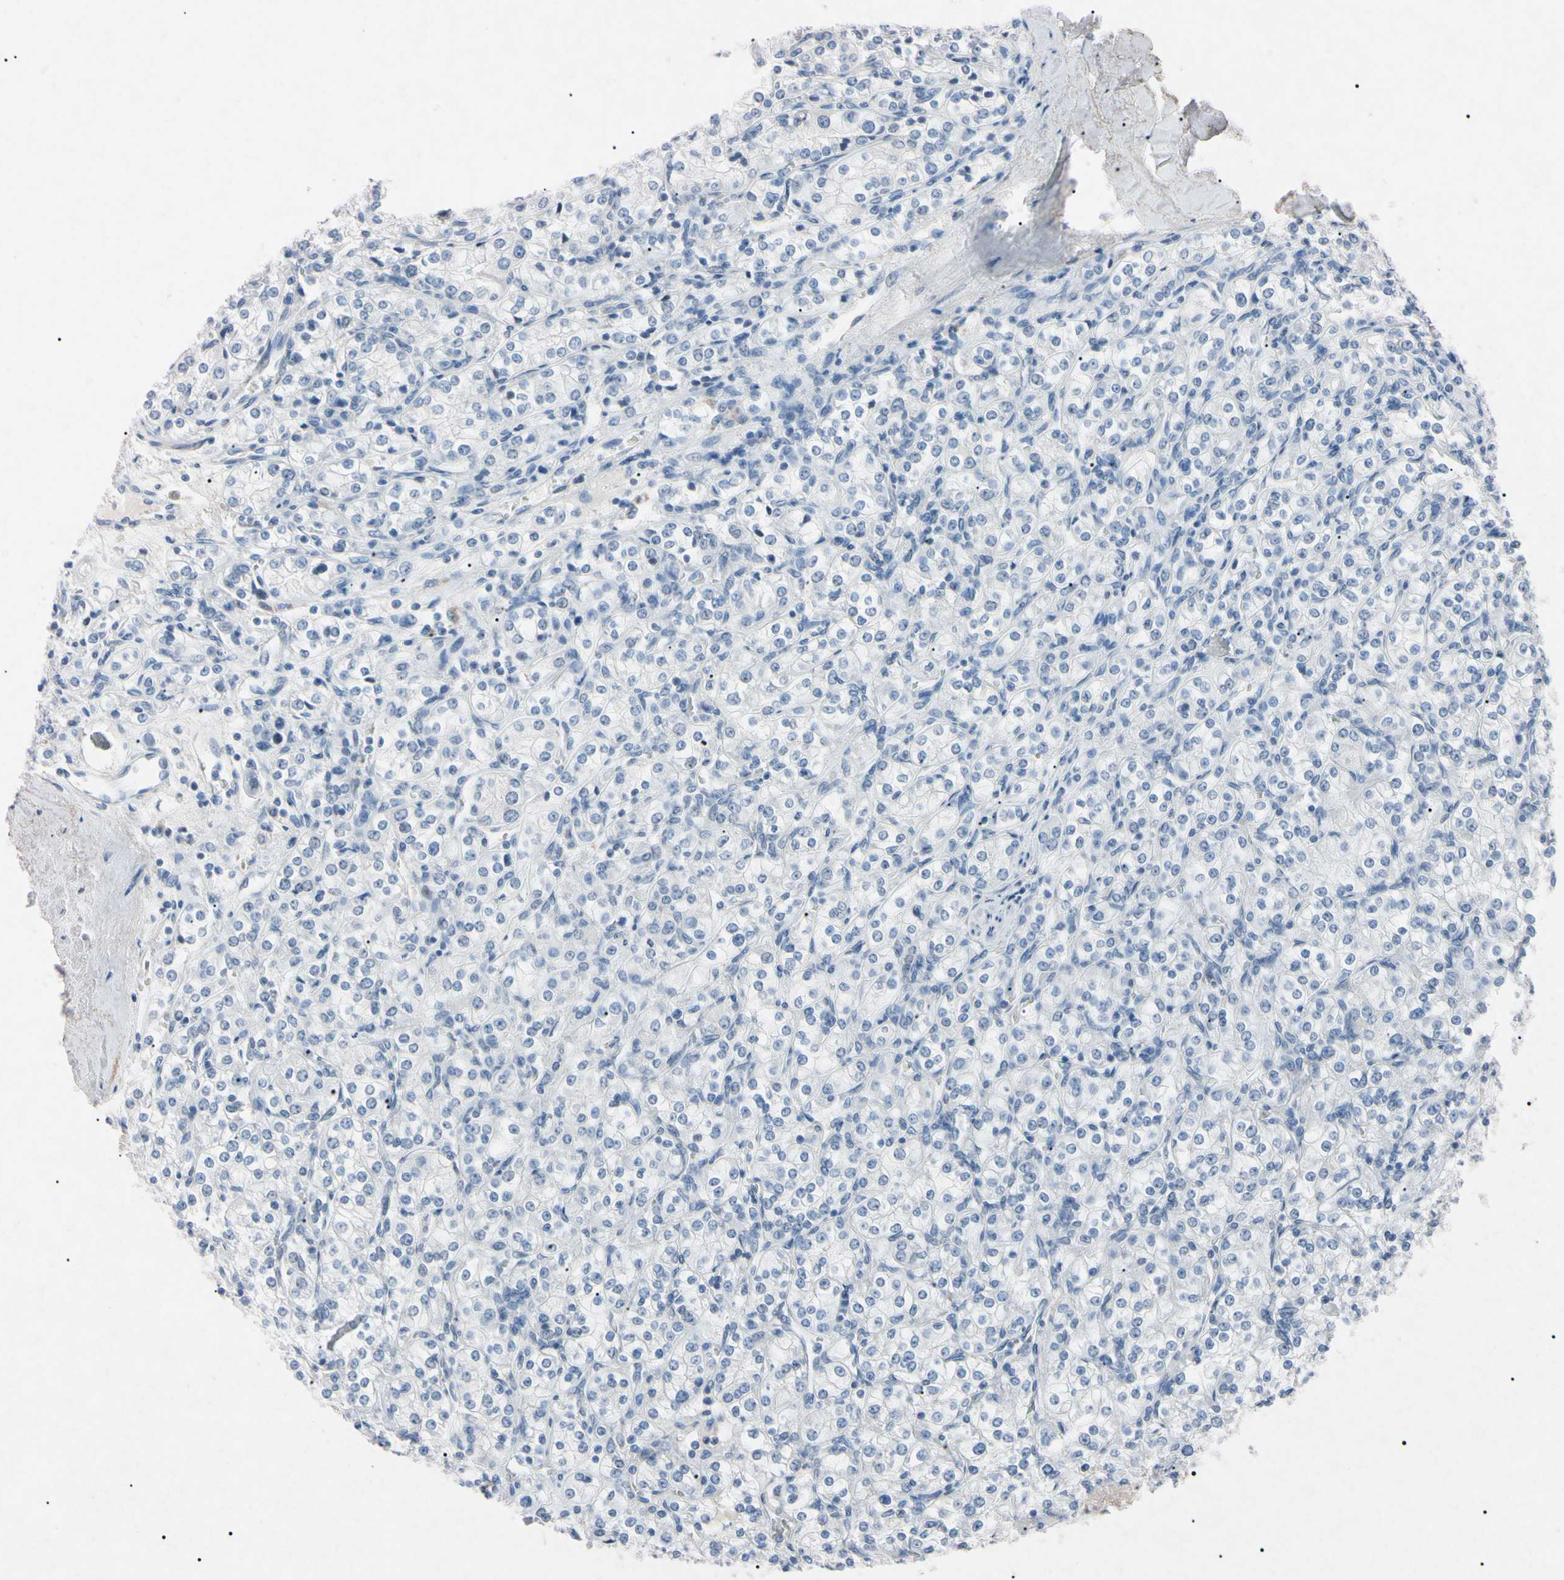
{"staining": {"intensity": "negative", "quantity": "none", "location": "none"}, "tissue": "renal cancer", "cell_type": "Tumor cells", "image_type": "cancer", "snomed": [{"axis": "morphology", "description": "Adenocarcinoma, NOS"}, {"axis": "topography", "description": "Kidney"}], "caption": "Renal cancer (adenocarcinoma) stained for a protein using immunohistochemistry displays no positivity tumor cells.", "gene": "ELN", "patient": {"sex": "male", "age": 77}}